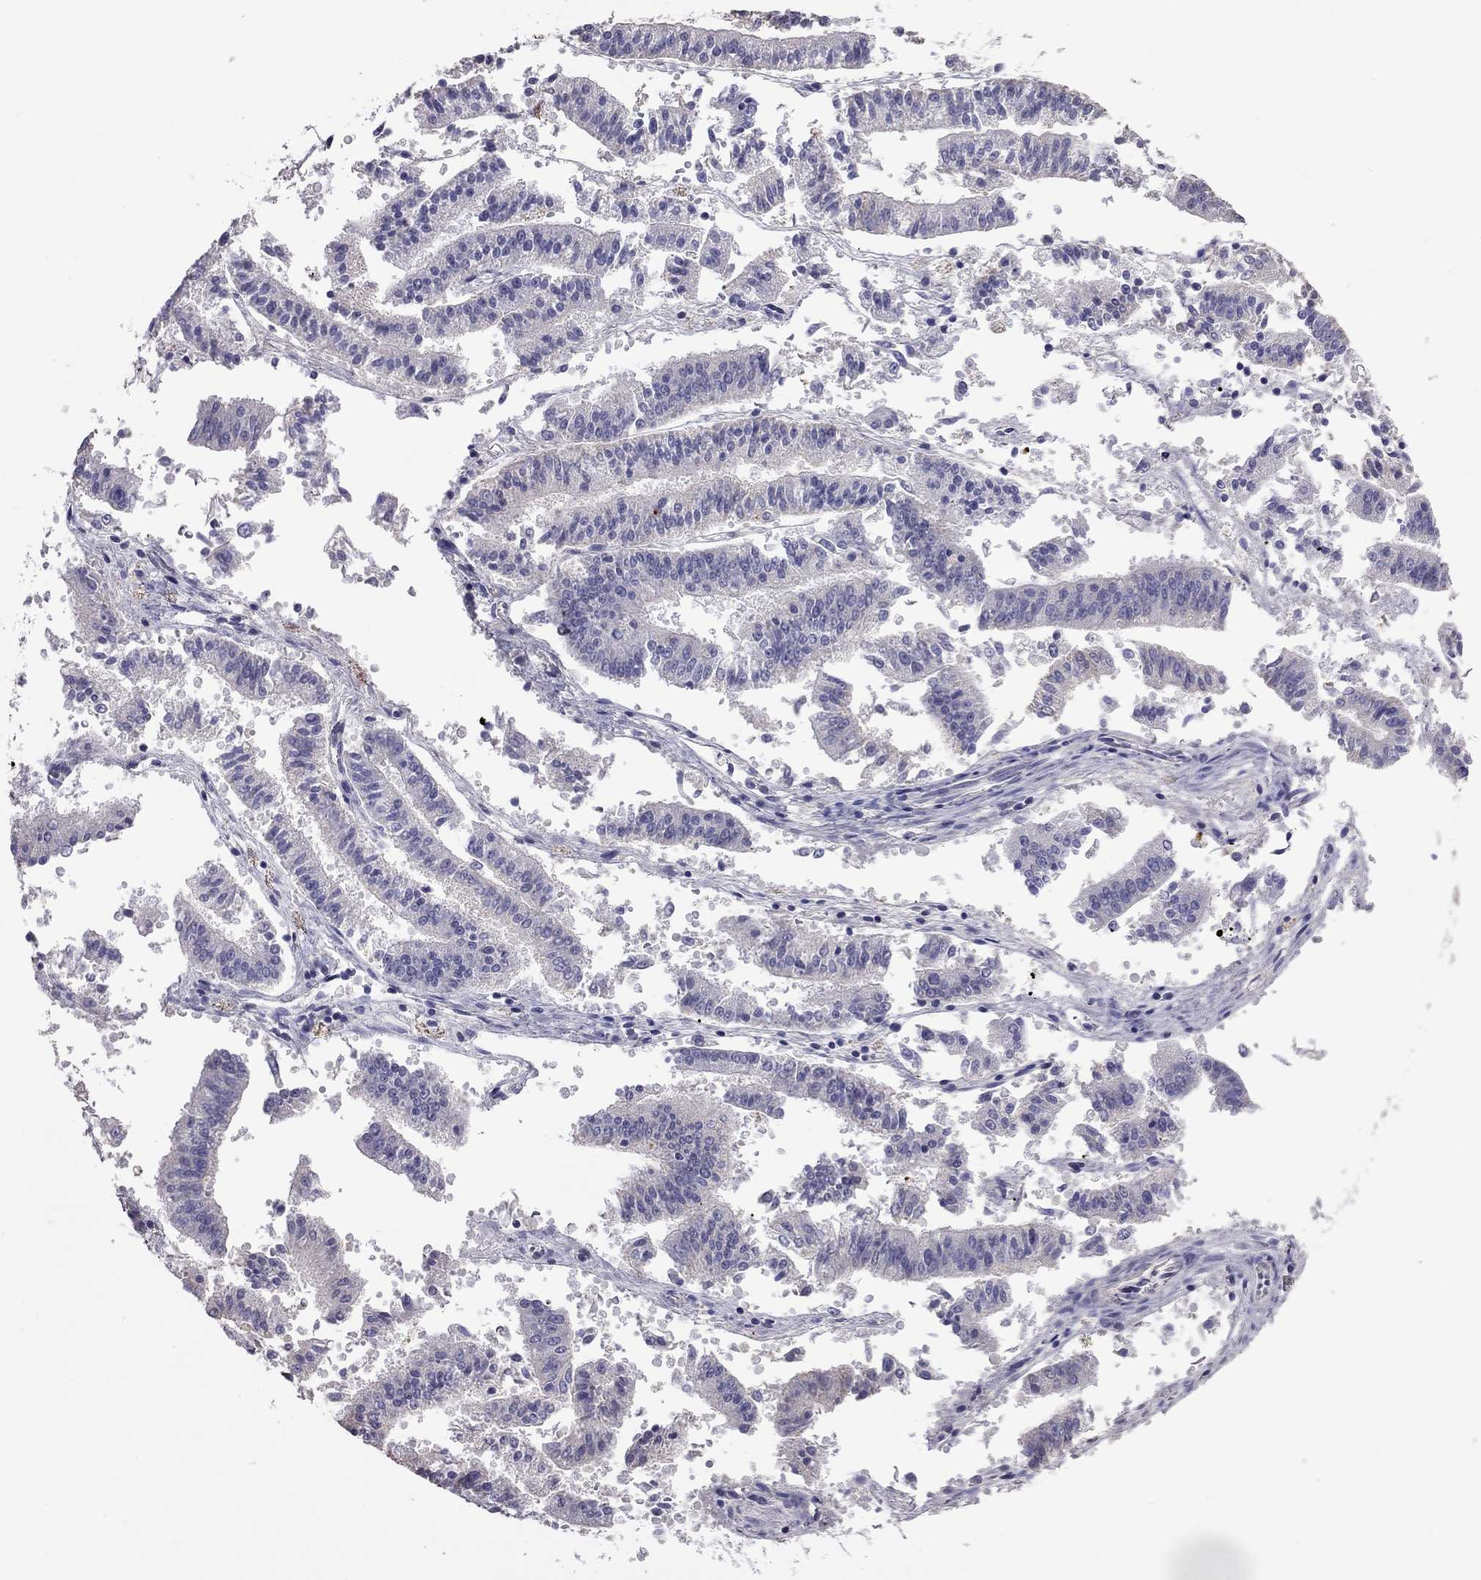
{"staining": {"intensity": "negative", "quantity": "none", "location": "none"}, "tissue": "endometrial cancer", "cell_type": "Tumor cells", "image_type": "cancer", "snomed": [{"axis": "morphology", "description": "Adenocarcinoma, NOS"}, {"axis": "topography", "description": "Endometrium"}], "caption": "Immunohistochemical staining of endometrial adenocarcinoma reveals no significant staining in tumor cells.", "gene": "FEZ1", "patient": {"sex": "female", "age": 66}}